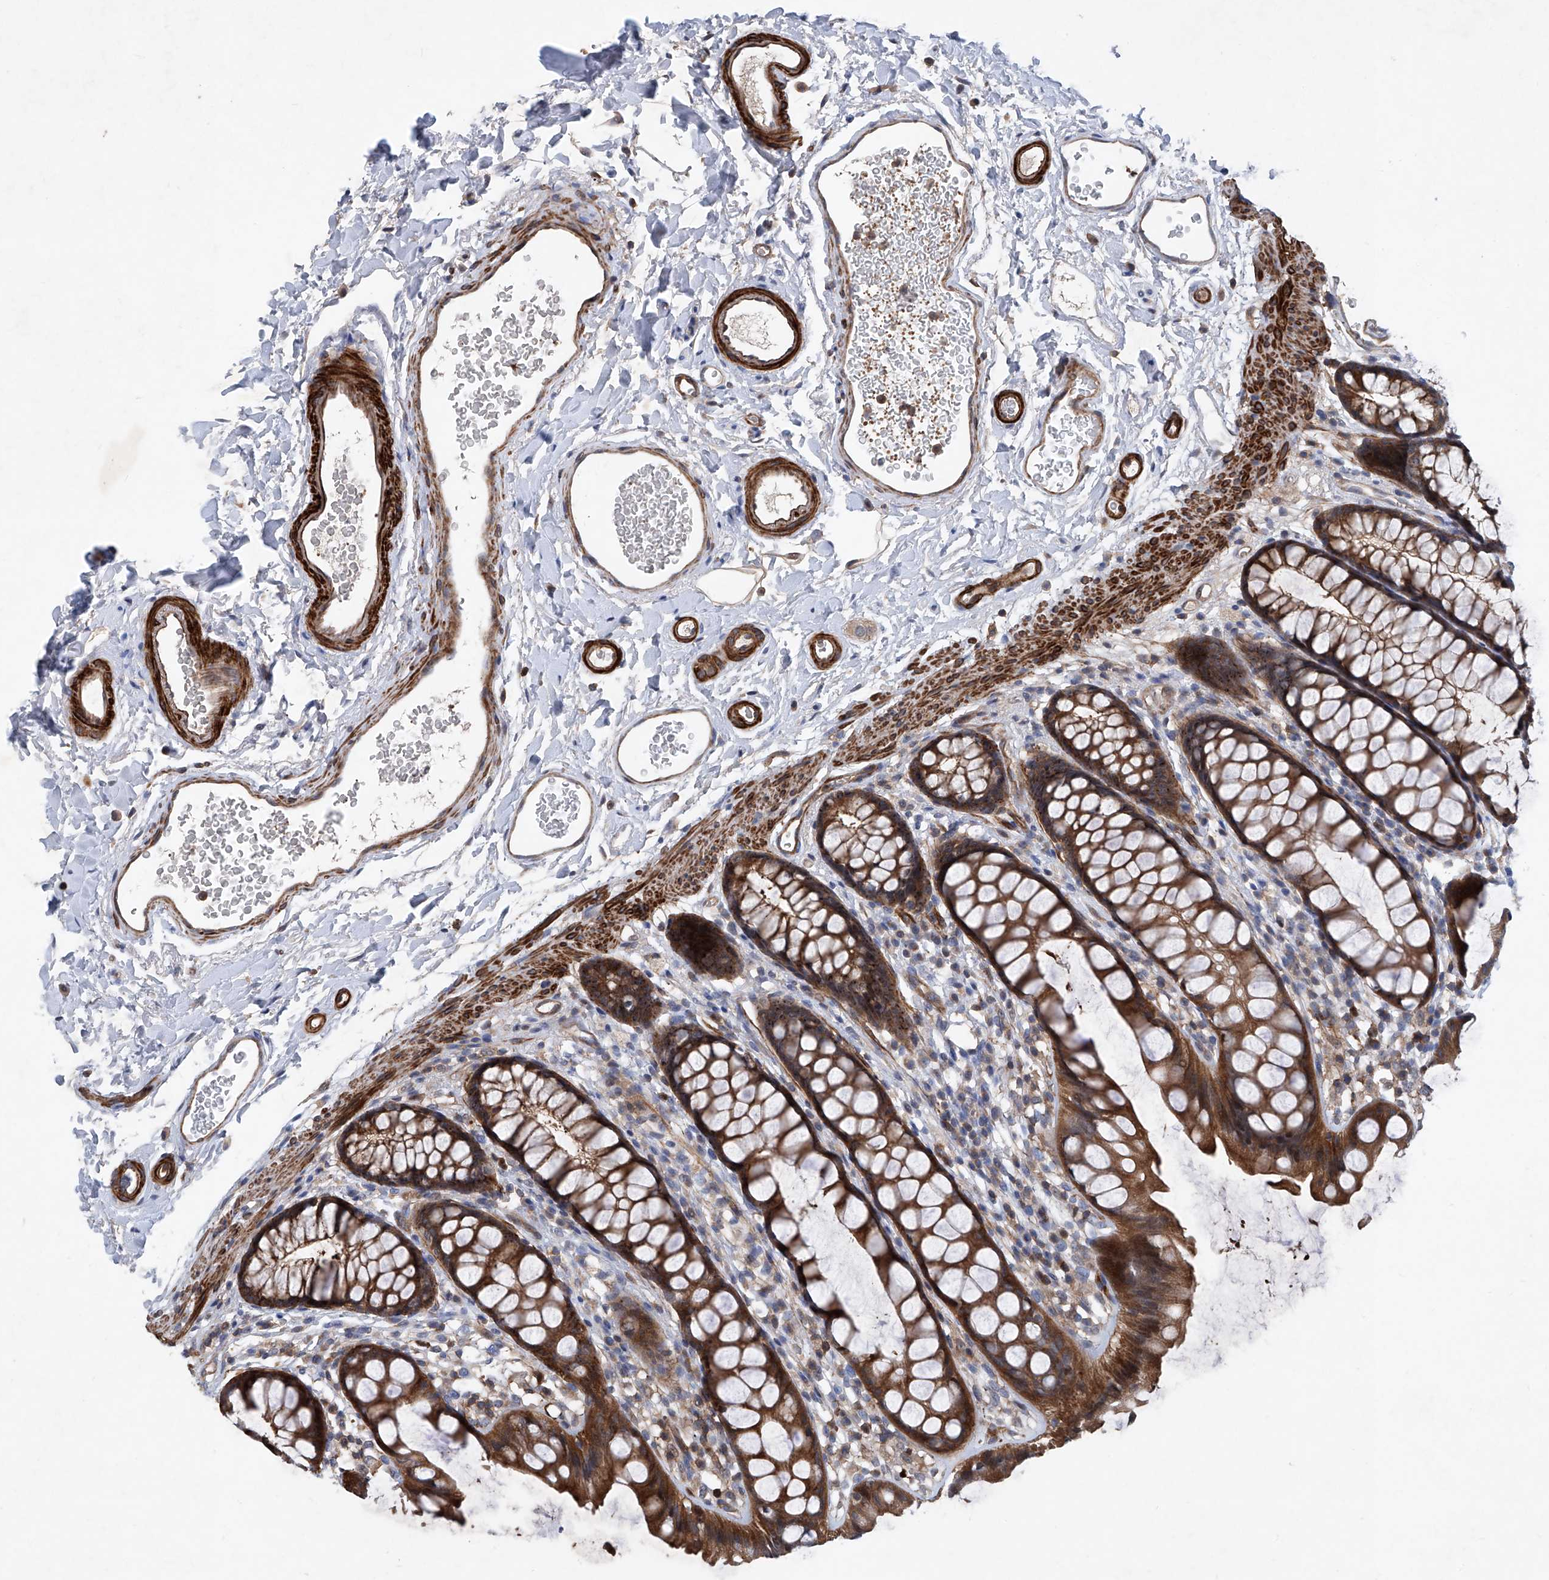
{"staining": {"intensity": "strong", "quantity": "25%-75%", "location": "cytoplasmic/membranous"}, "tissue": "rectum", "cell_type": "Glandular cells", "image_type": "normal", "snomed": [{"axis": "morphology", "description": "Normal tissue, NOS"}, {"axis": "topography", "description": "Rectum"}], "caption": "A high amount of strong cytoplasmic/membranous expression is appreciated in approximately 25%-75% of glandular cells in normal rectum. (DAB (3,3'-diaminobenzidine) = brown stain, brightfield microscopy at high magnification).", "gene": "NT5C3A", "patient": {"sex": "female", "age": 65}}